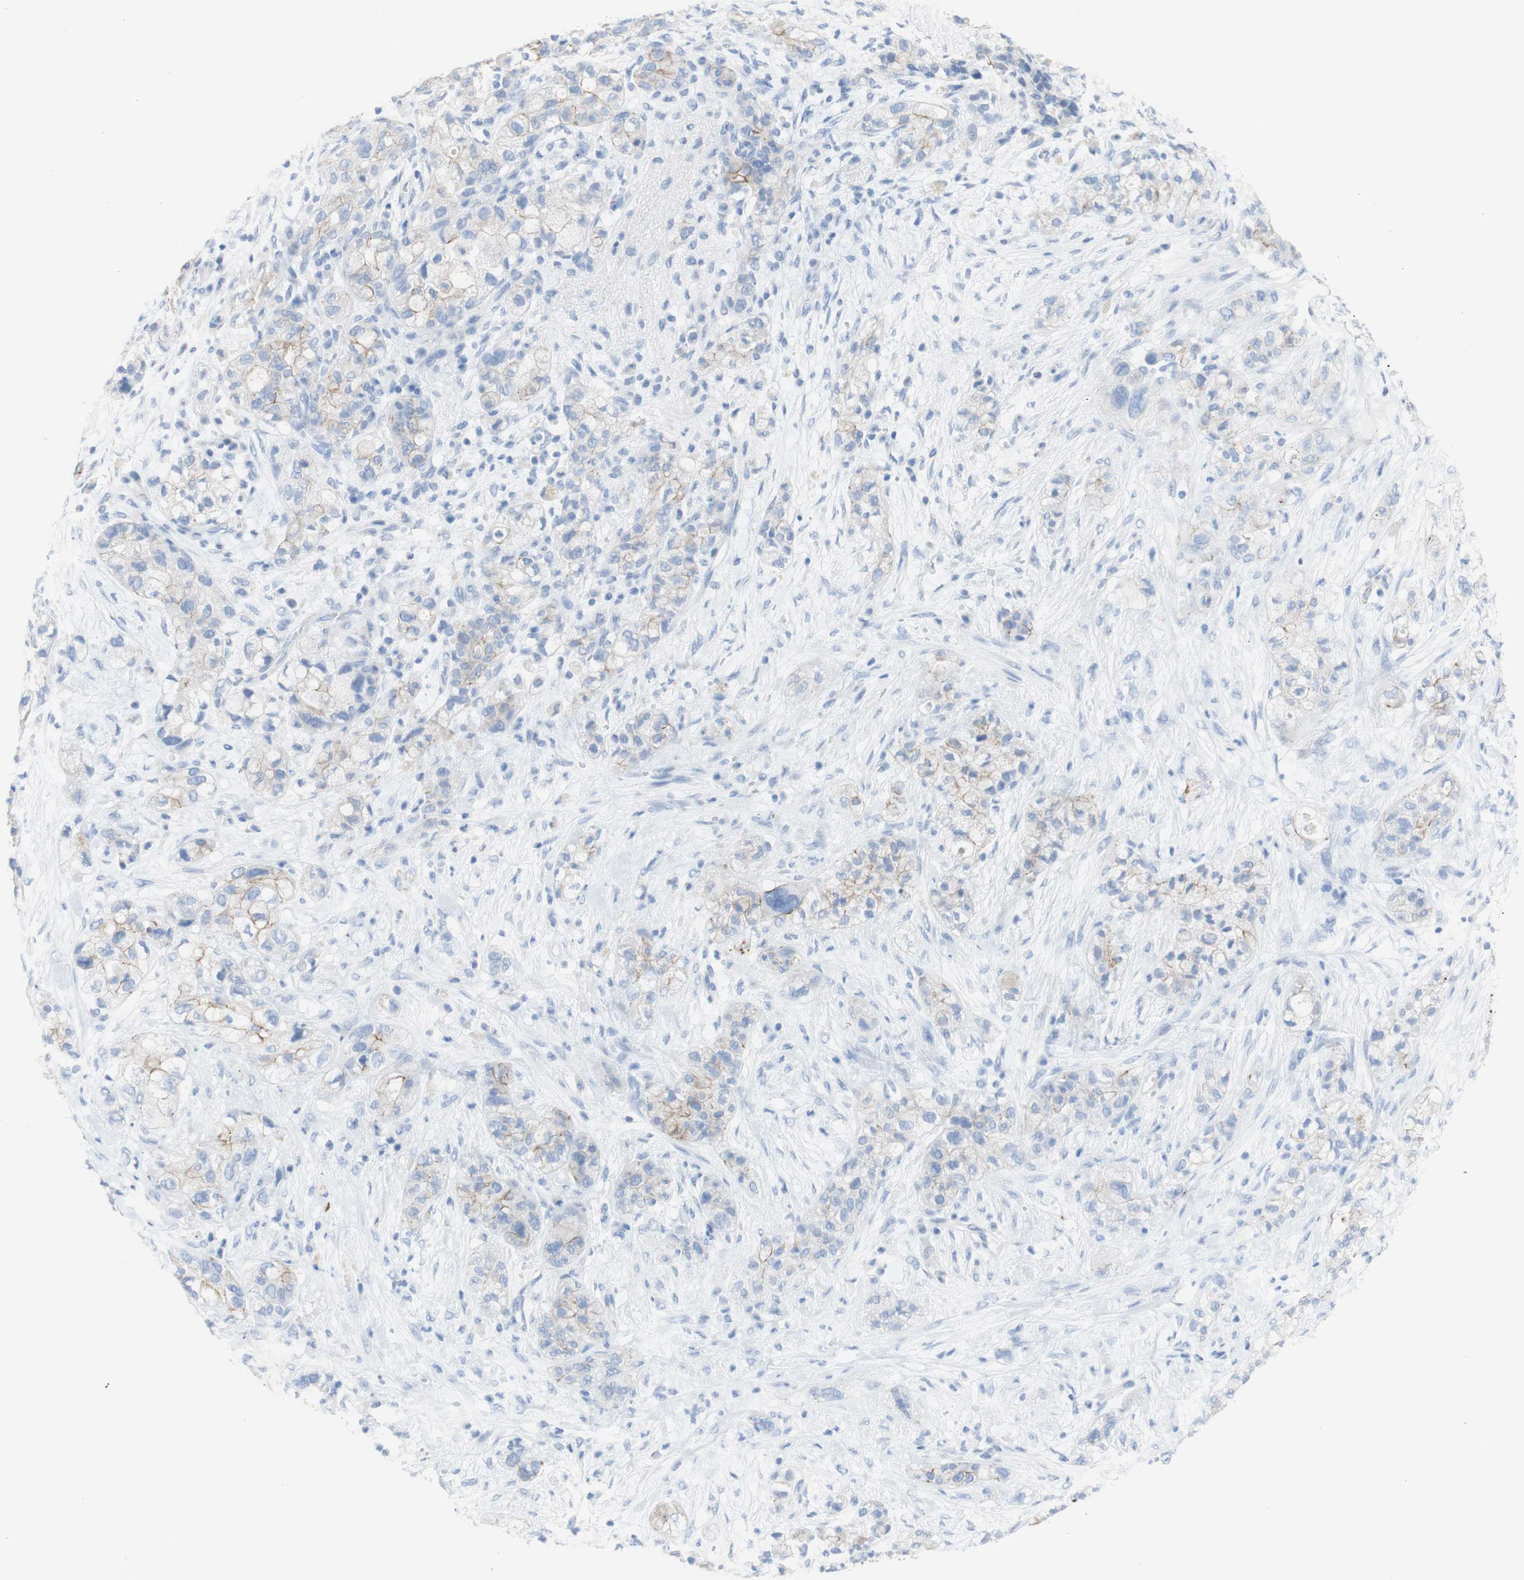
{"staining": {"intensity": "moderate", "quantity": "<25%", "location": "cytoplasmic/membranous"}, "tissue": "pancreatic cancer", "cell_type": "Tumor cells", "image_type": "cancer", "snomed": [{"axis": "morphology", "description": "Adenocarcinoma, NOS"}, {"axis": "topography", "description": "Pancreas"}], "caption": "Immunohistochemistry histopathology image of neoplastic tissue: human pancreatic cancer stained using immunohistochemistry (IHC) reveals low levels of moderate protein expression localized specifically in the cytoplasmic/membranous of tumor cells, appearing as a cytoplasmic/membranous brown color.", "gene": "DSC2", "patient": {"sex": "female", "age": 78}}